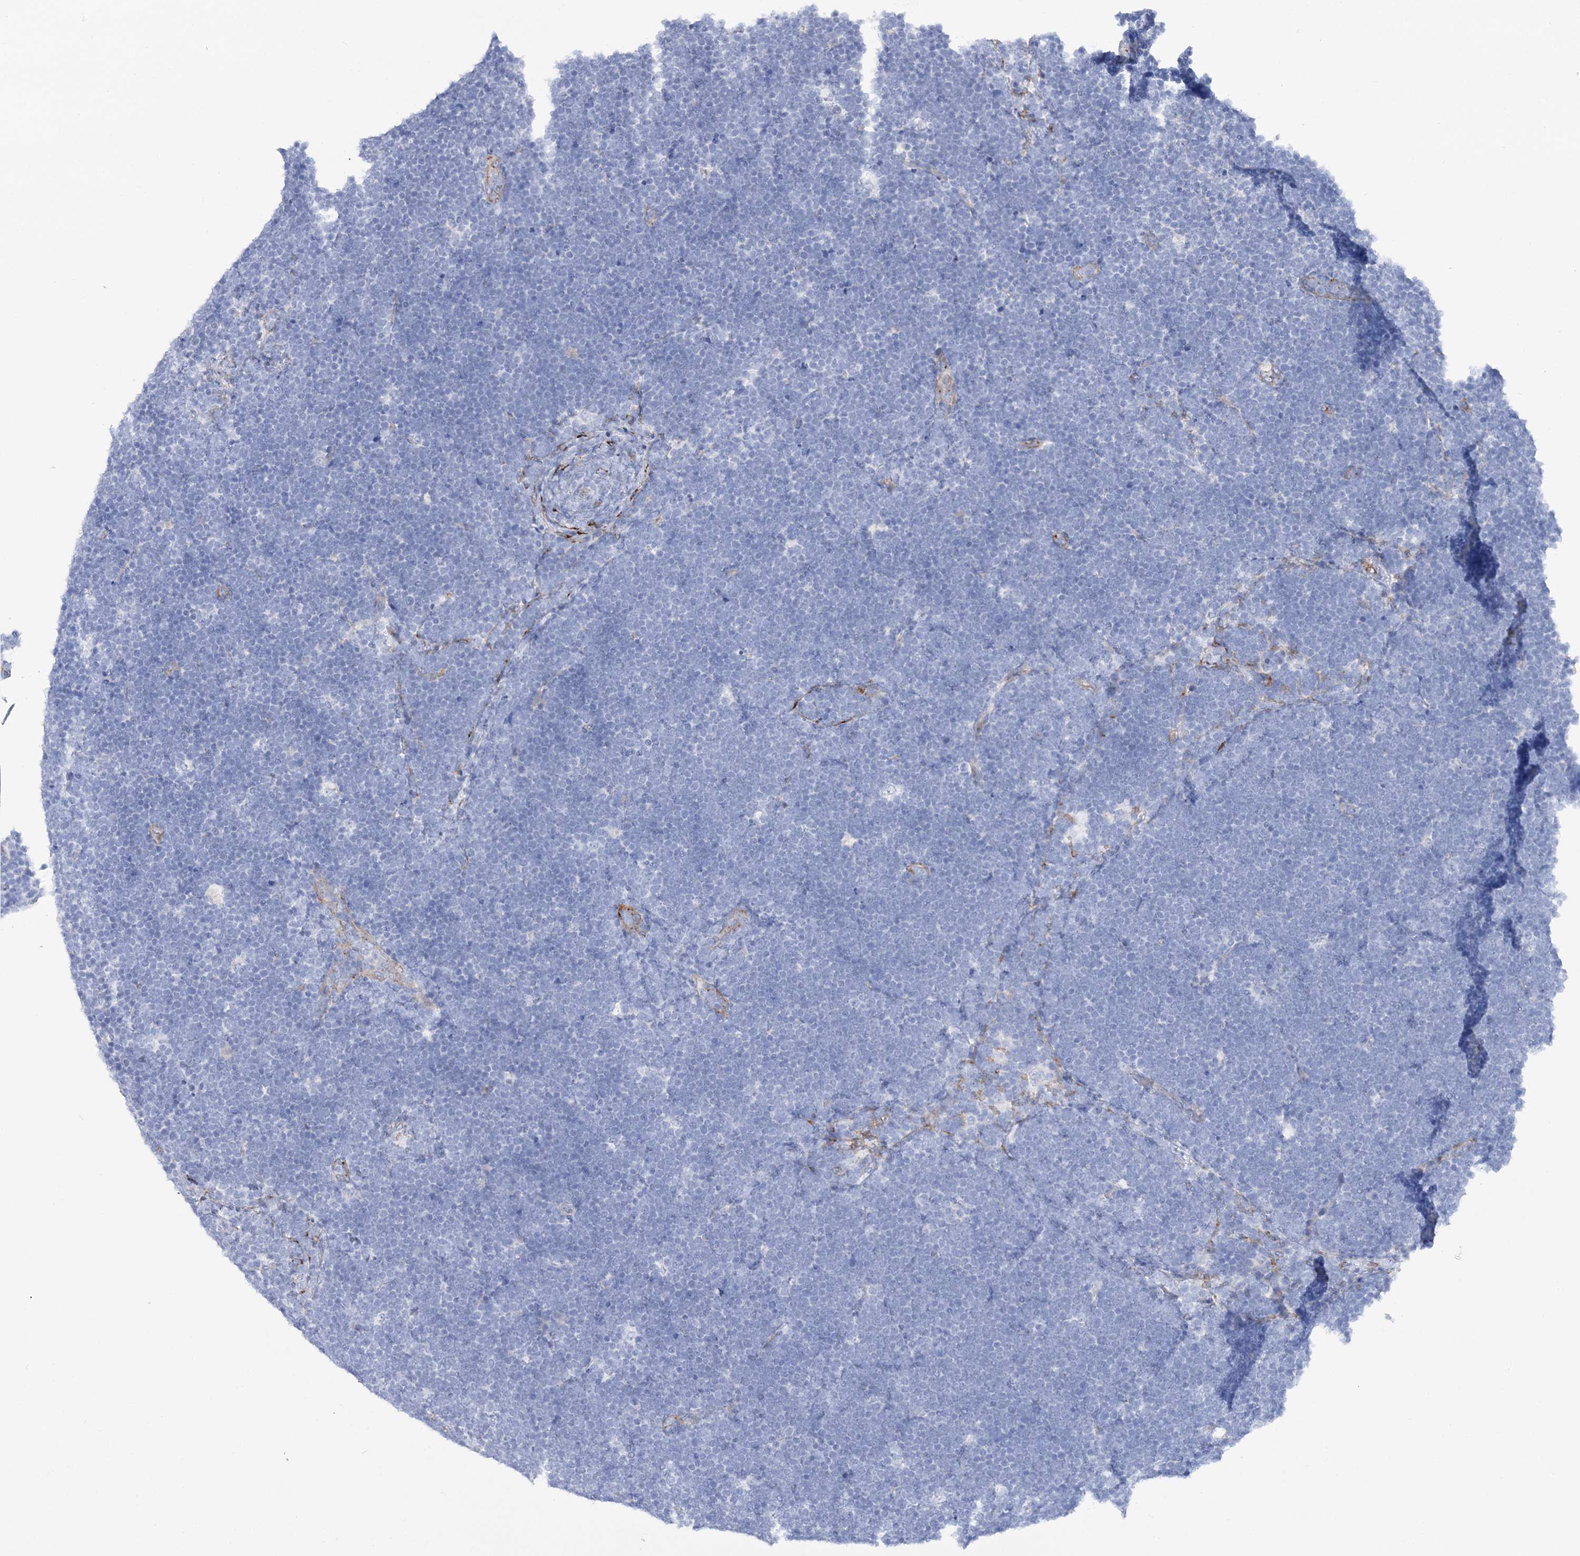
{"staining": {"intensity": "negative", "quantity": "none", "location": "none"}, "tissue": "lymphoma", "cell_type": "Tumor cells", "image_type": "cancer", "snomed": [{"axis": "morphology", "description": "Malignant lymphoma, non-Hodgkin's type, High grade"}, {"axis": "topography", "description": "Lymph node"}], "caption": "DAB (3,3'-diaminobenzidine) immunohistochemical staining of malignant lymphoma, non-Hodgkin's type (high-grade) shows no significant positivity in tumor cells.", "gene": "RAB11FIP5", "patient": {"sex": "male", "age": 13}}